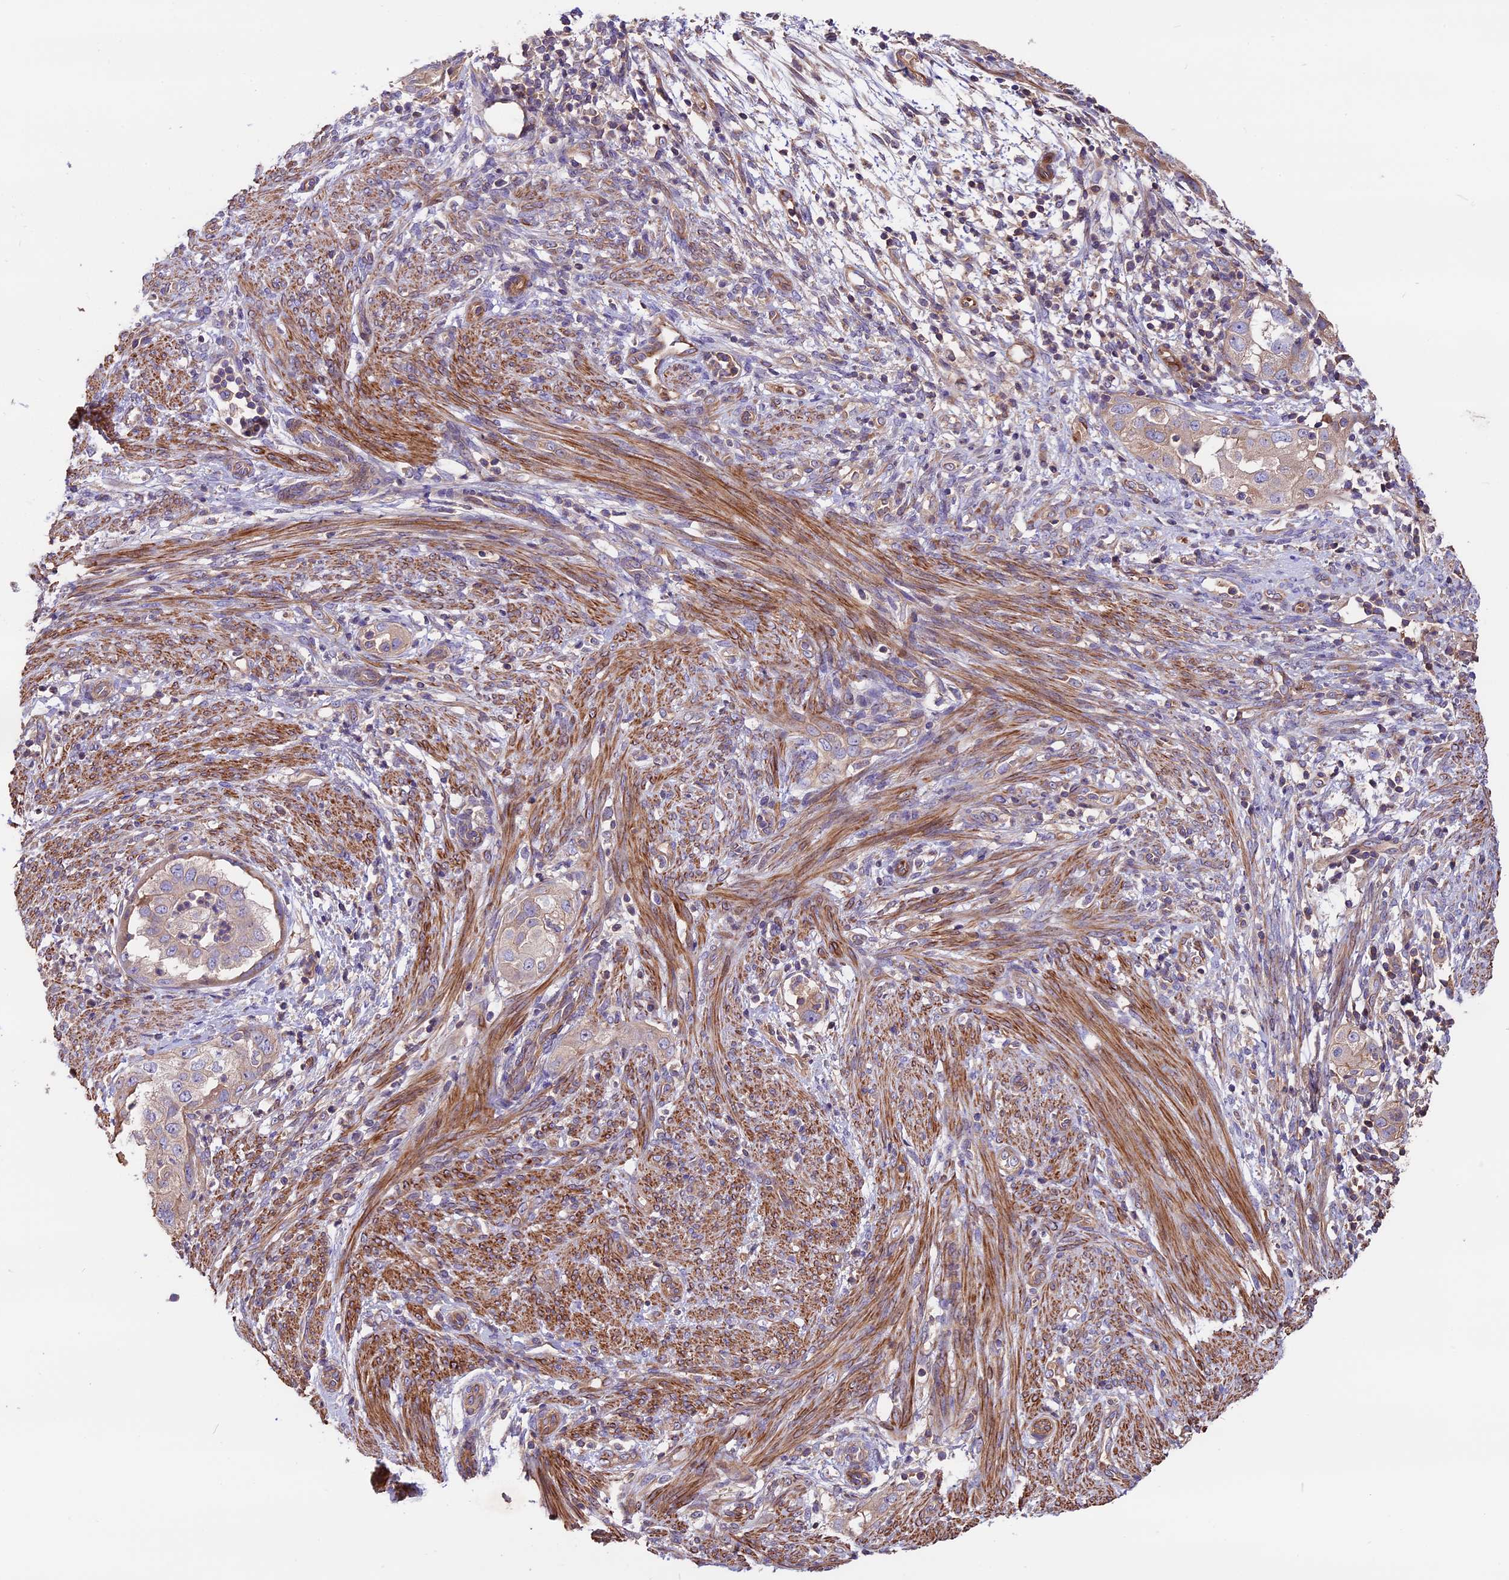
{"staining": {"intensity": "strong", "quantity": "25%-75%", "location": "cytoplasmic/membranous"}, "tissue": "endometrial cancer", "cell_type": "Tumor cells", "image_type": "cancer", "snomed": [{"axis": "morphology", "description": "Adenocarcinoma, NOS"}, {"axis": "topography", "description": "Endometrium"}], "caption": "Approximately 25%-75% of tumor cells in endometrial cancer (adenocarcinoma) demonstrate strong cytoplasmic/membranous protein expression as visualized by brown immunohistochemical staining.", "gene": "ANO3", "patient": {"sex": "female", "age": 85}}